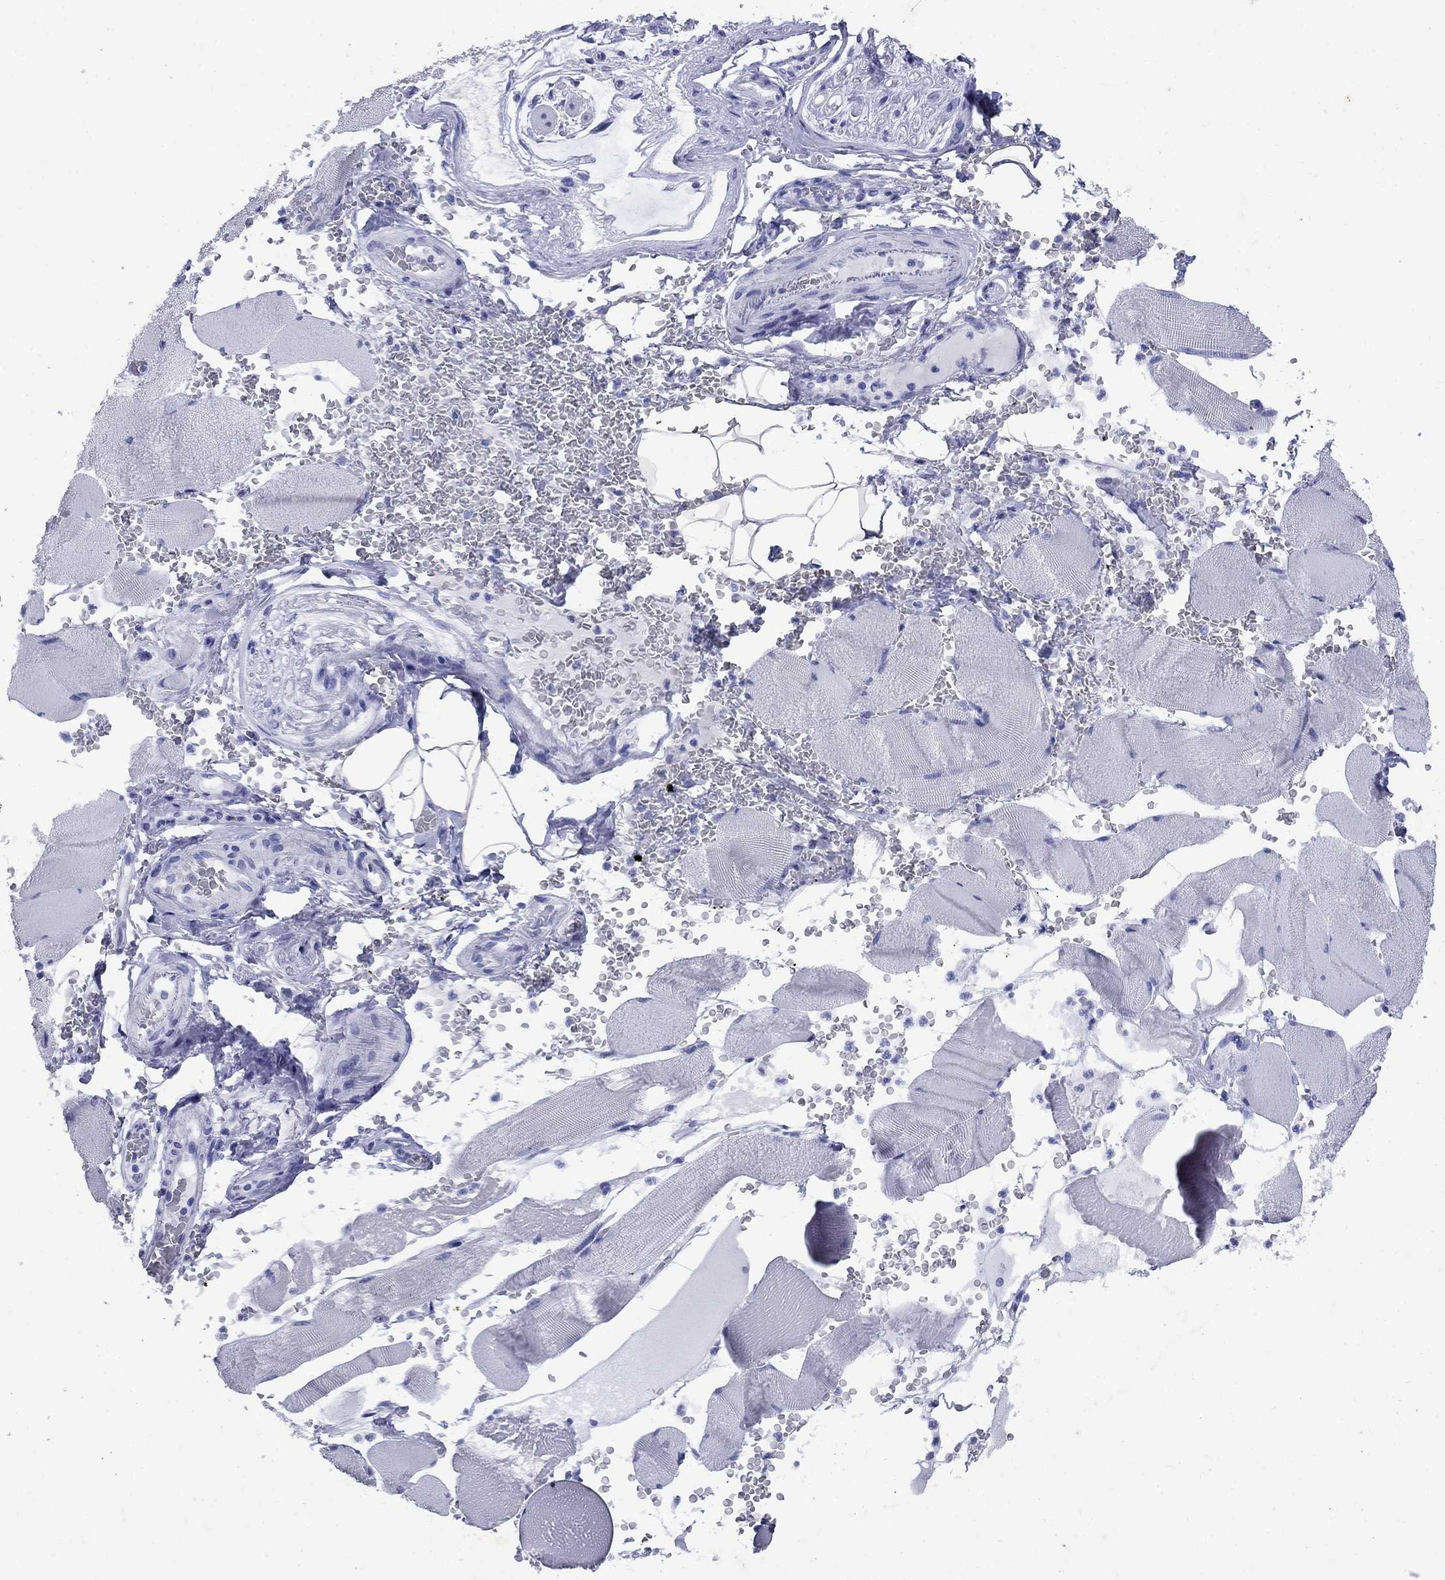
{"staining": {"intensity": "negative", "quantity": "none", "location": "none"}, "tissue": "skeletal muscle", "cell_type": "Myocytes", "image_type": "normal", "snomed": [{"axis": "morphology", "description": "Normal tissue, NOS"}, {"axis": "topography", "description": "Skeletal muscle"}], "caption": "The image demonstrates no significant positivity in myocytes of skeletal muscle. The staining was performed using DAB (3,3'-diaminobenzidine) to visualize the protein expression in brown, while the nuclei were stained in blue with hematoxylin (Magnification: 20x).", "gene": "CD1A", "patient": {"sex": "male", "age": 56}}